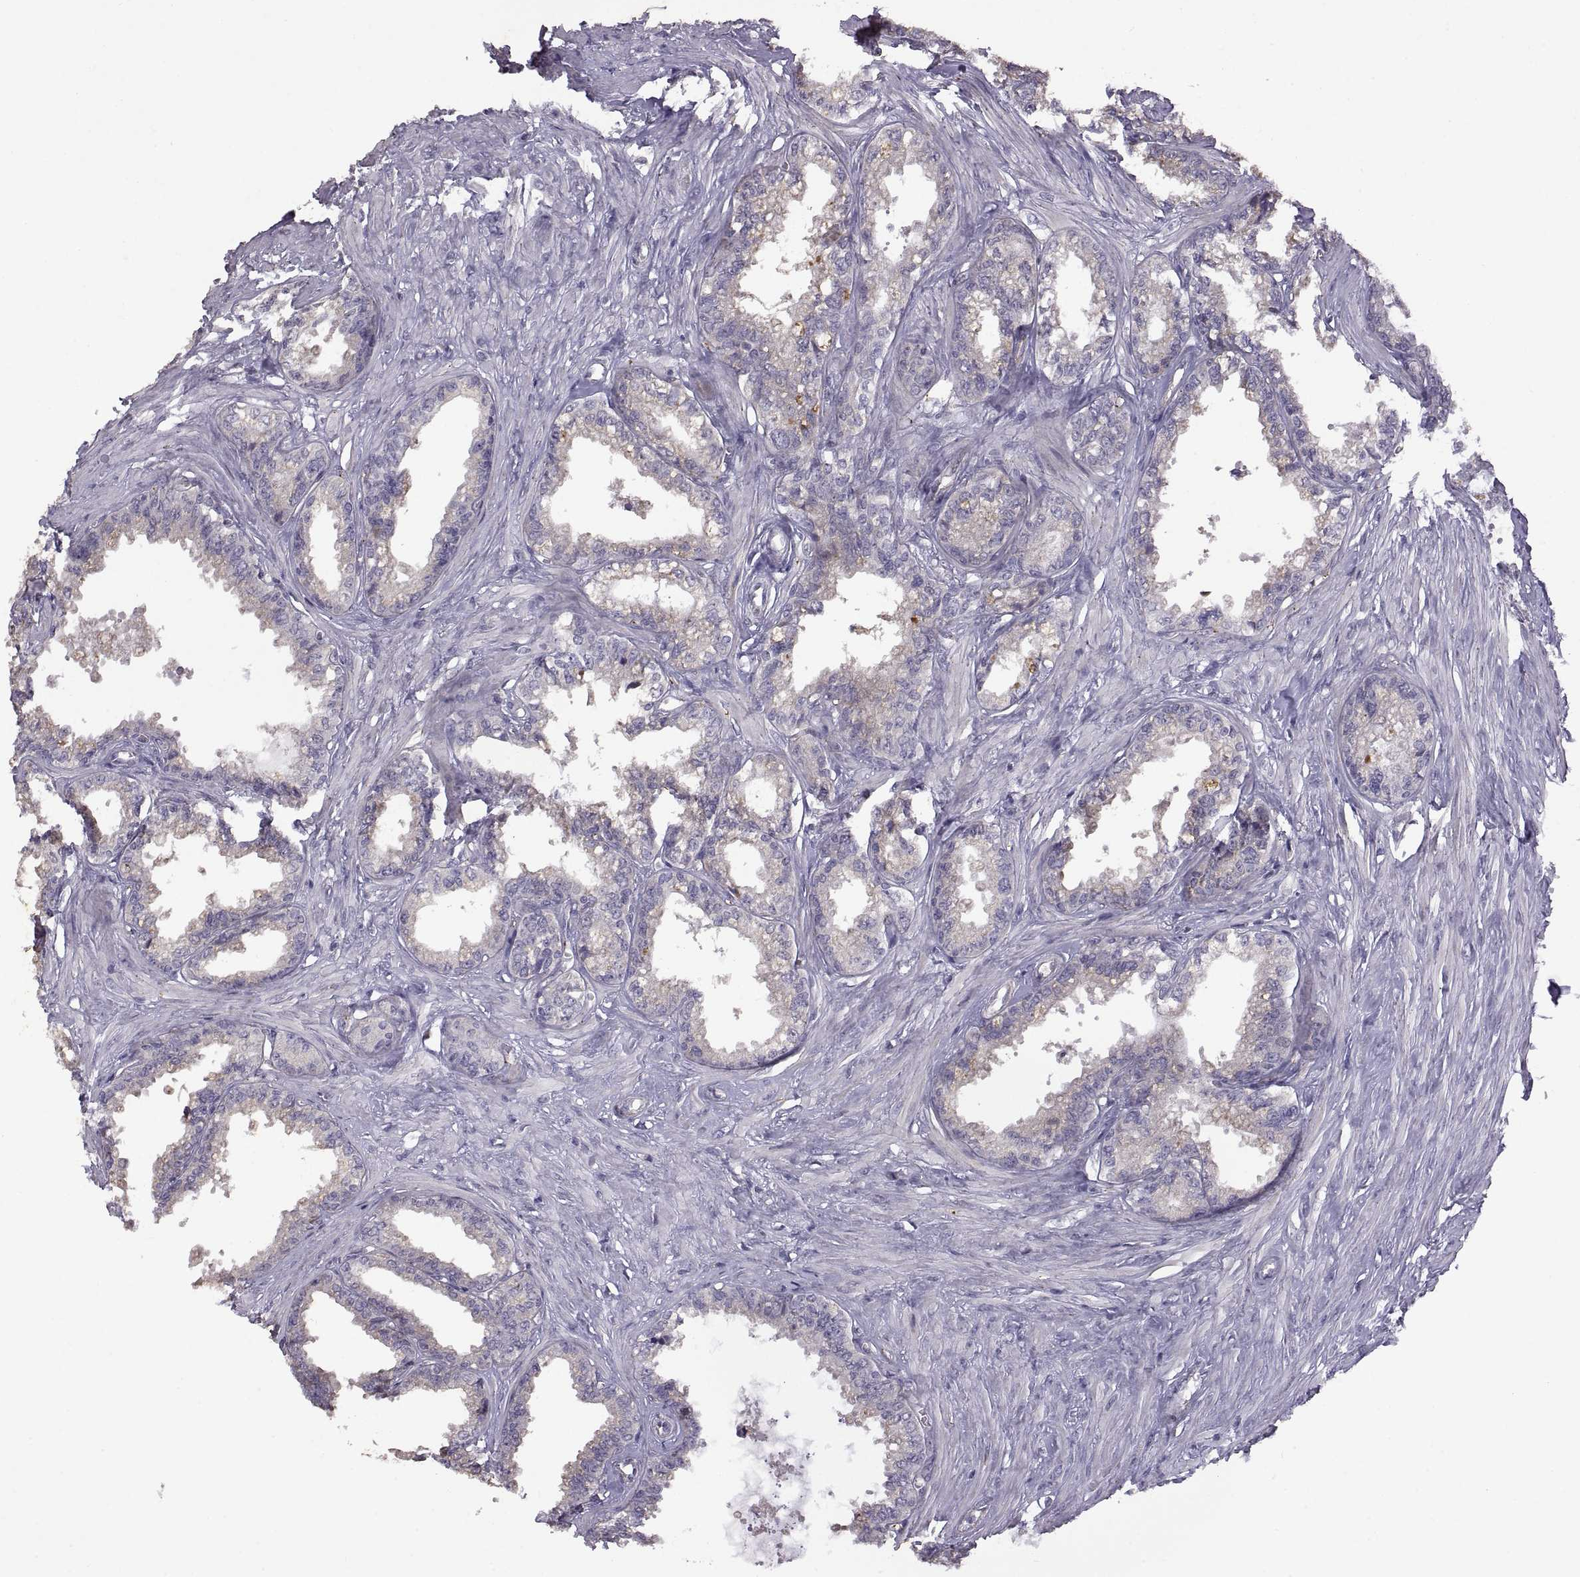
{"staining": {"intensity": "negative", "quantity": "none", "location": "none"}, "tissue": "seminal vesicle", "cell_type": "Glandular cells", "image_type": "normal", "snomed": [{"axis": "morphology", "description": "Normal tissue, NOS"}, {"axis": "morphology", "description": "Urothelial carcinoma, NOS"}, {"axis": "topography", "description": "Urinary bladder"}, {"axis": "topography", "description": "Seminal veicle"}], "caption": "High power microscopy image of an immunohistochemistry image of benign seminal vesicle, revealing no significant staining in glandular cells. (Immunohistochemistry (ihc), brightfield microscopy, high magnification).", "gene": "DEFB136", "patient": {"sex": "male", "age": 76}}